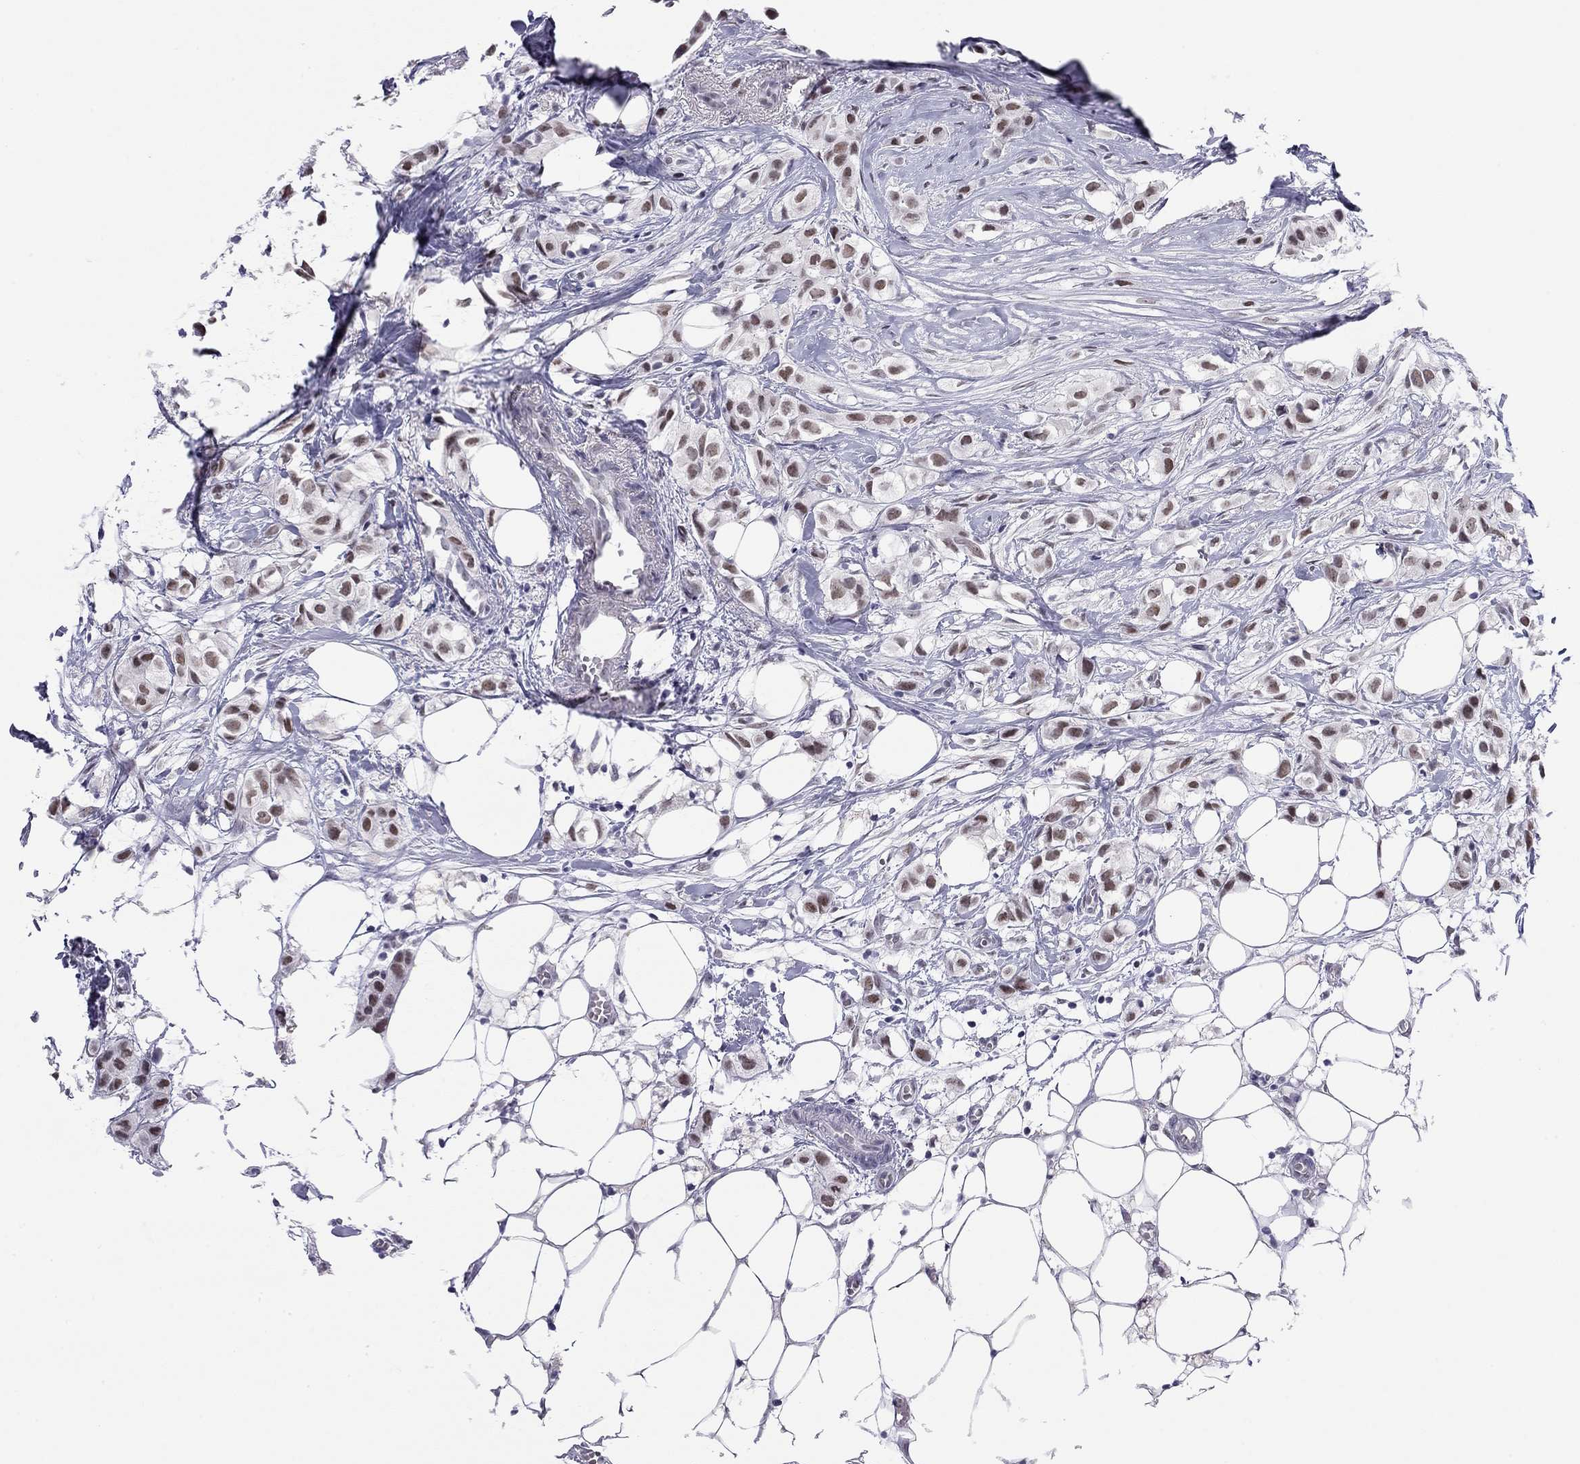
{"staining": {"intensity": "moderate", "quantity": ">75%", "location": "nuclear"}, "tissue": "breast cancer", "cell_type": "Tumor cells", "image_type": "cancer", "snomed": [{"axis": "morphology", "description": "Duct carcinoma"}, {"axis": "topography", "description": "Breast"}], "caption": "Tumor cells display medium levels of moderate nuclear positivity in approximately >75% of cells in human breast cancer (intraductal carcinoma). The protein of interest is shown in brown color, while the nuclei are stained blue.", "gene": "DOT1L", "patient": {"sex": "female", "age": 85}}